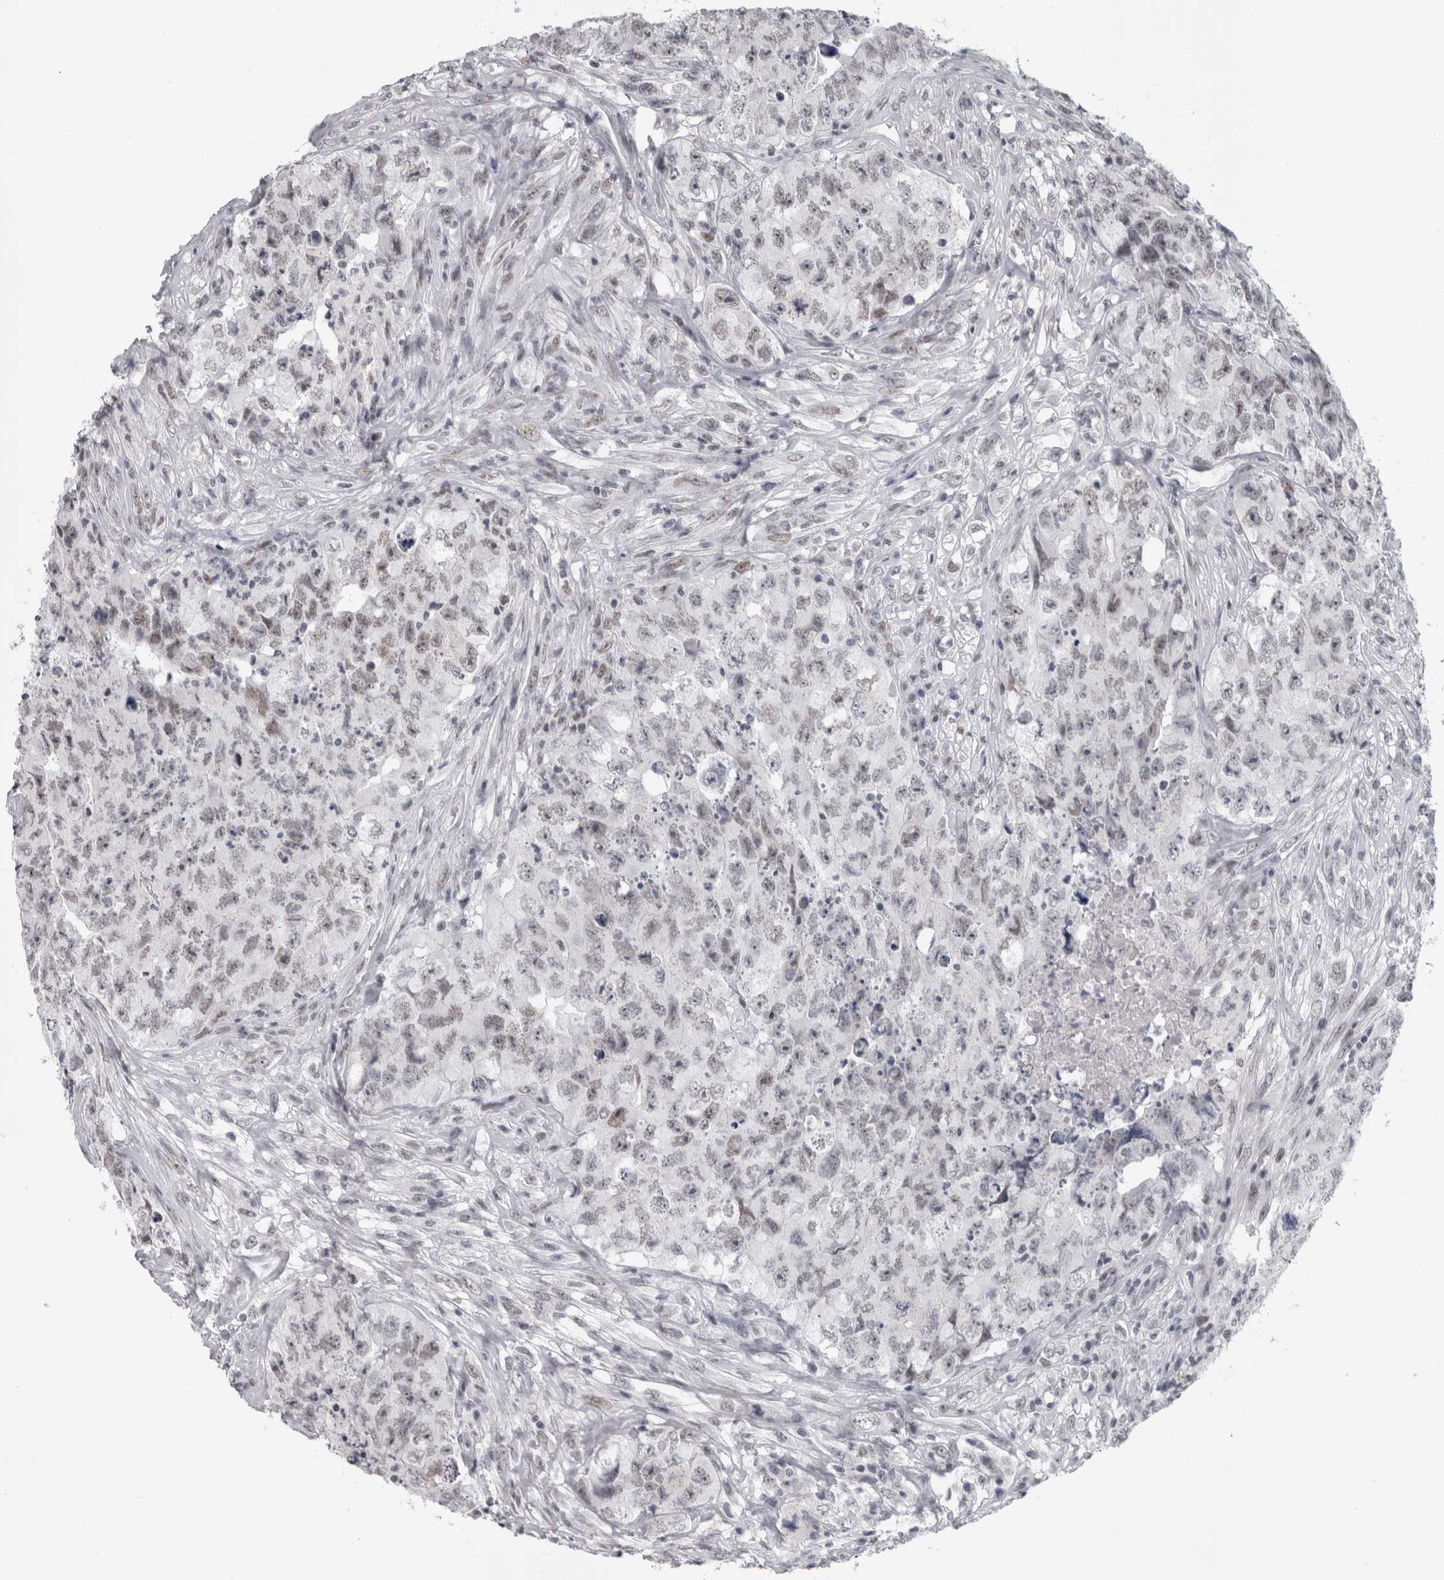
{"staining": {"intensity": "weak", "quantity": "<25%", "location": "nuclear"}, "tissue": "testis cancer", "cell_type": "Tumor cells", "image_type": "cancer", "snomed": [{"axis": "morphology", "description": "Carcinoma, Embryonal, NOS"}, {"axis": "topography", "description": "Testis"}], "caption": "This histopathology image is of testis embryonal carcinoma stained with immunohistochemistry to label a protein in brown with the nuclei are counter-stained blue. There is no positivity in tumor cells. The staining was performed using DAB to visualize the protein expression in brown, while the nuclei were stained in blue with hematoxylin (Magnification: 20x).", "gene": "ARID4B", "patient": {"sex": "male", "age": 32}}